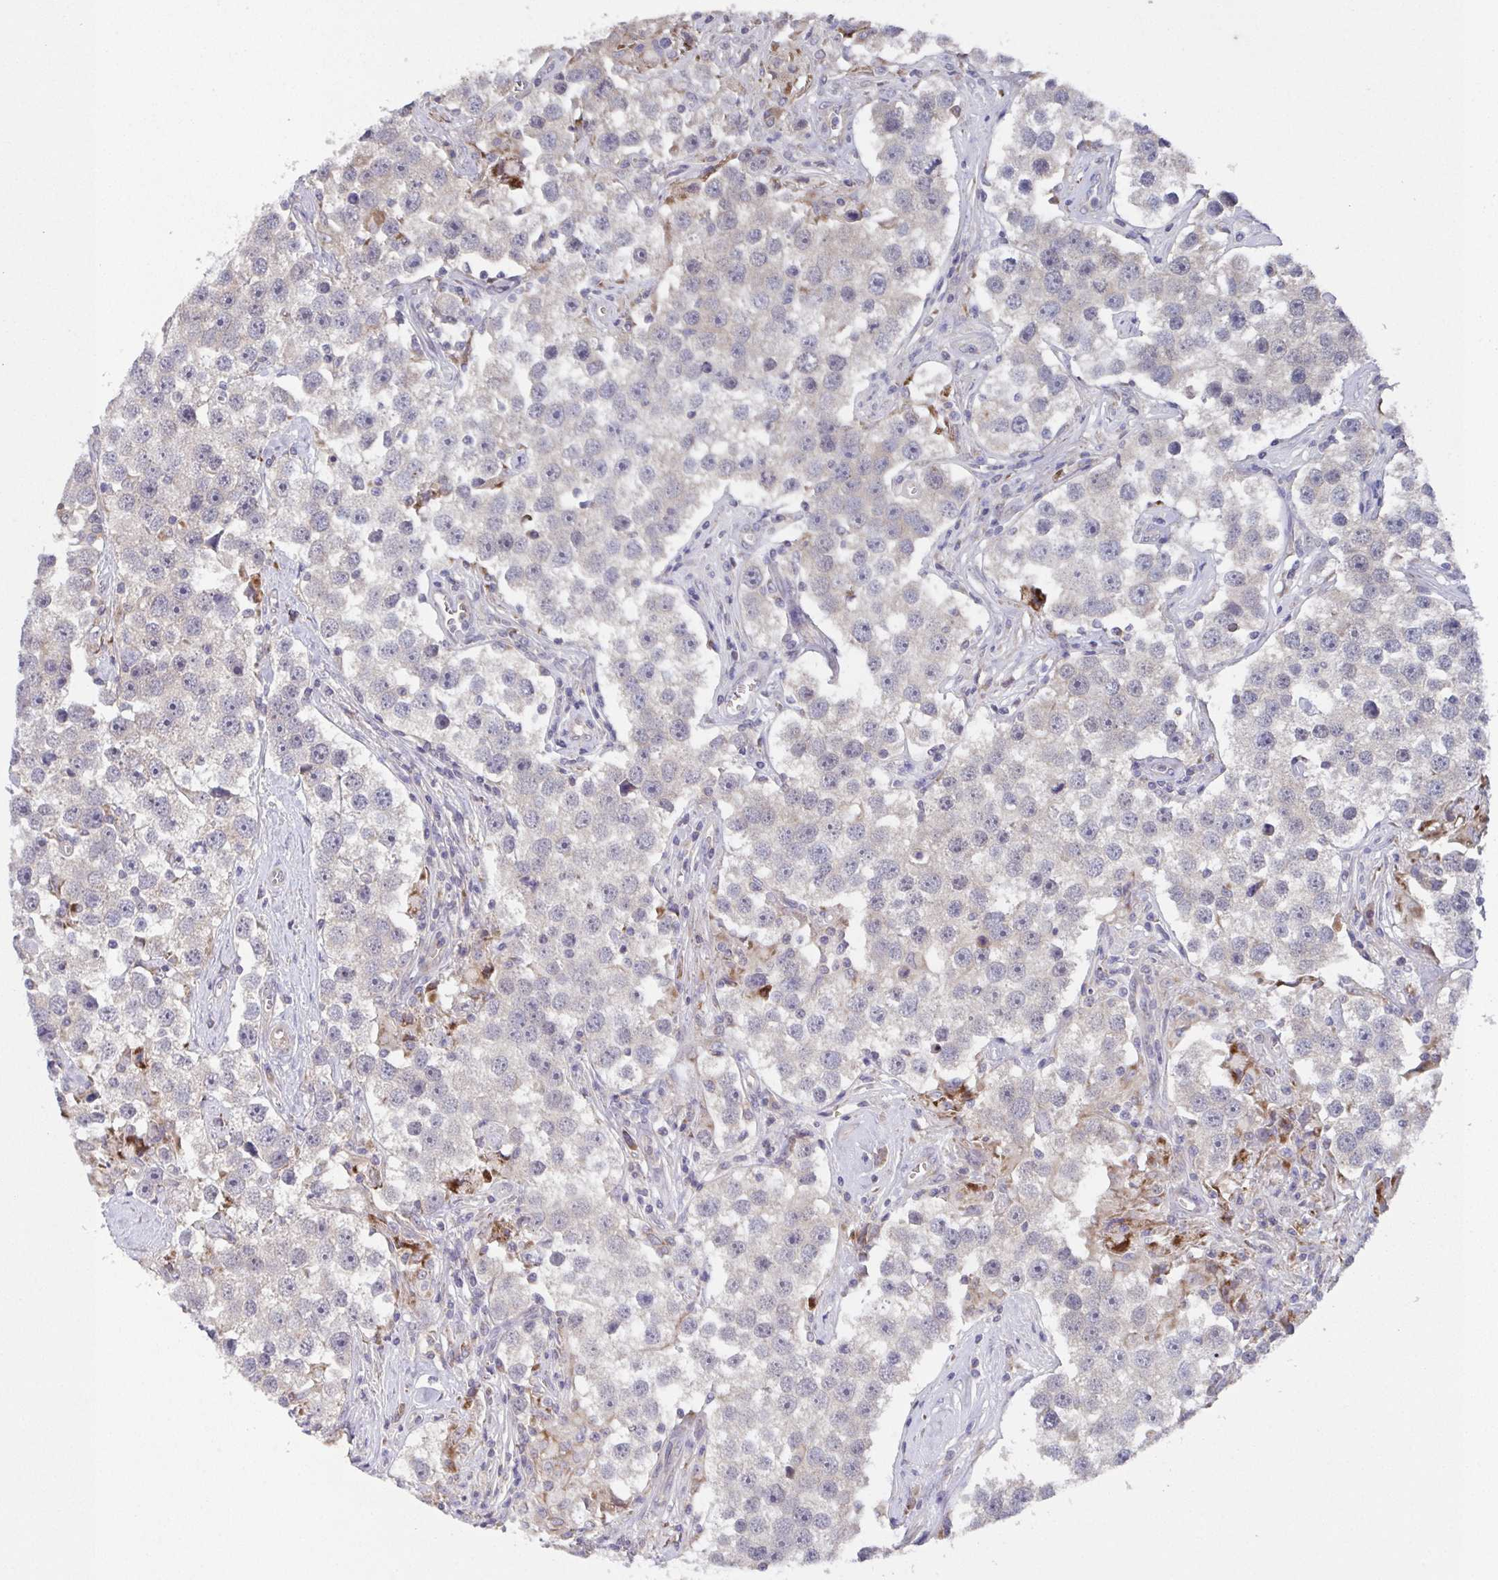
{"staining": {"intensity": "negative", "quantity": "none", "location": "none"}, "tissue": "testis cancer", "cell_type": "Tumor cells", "image_type": "cancer", "snomed": [{"axis": "morphology", "description": "Seminoma, NOS"}, {"axis": "topography", "description": "Testis"}], "caption": "Testis seminoma stained for a protein using IHC demonstrates no expression tumor cells.", "gene": "MT-ND3", "patient": {"sex": "male", "age": 49}}